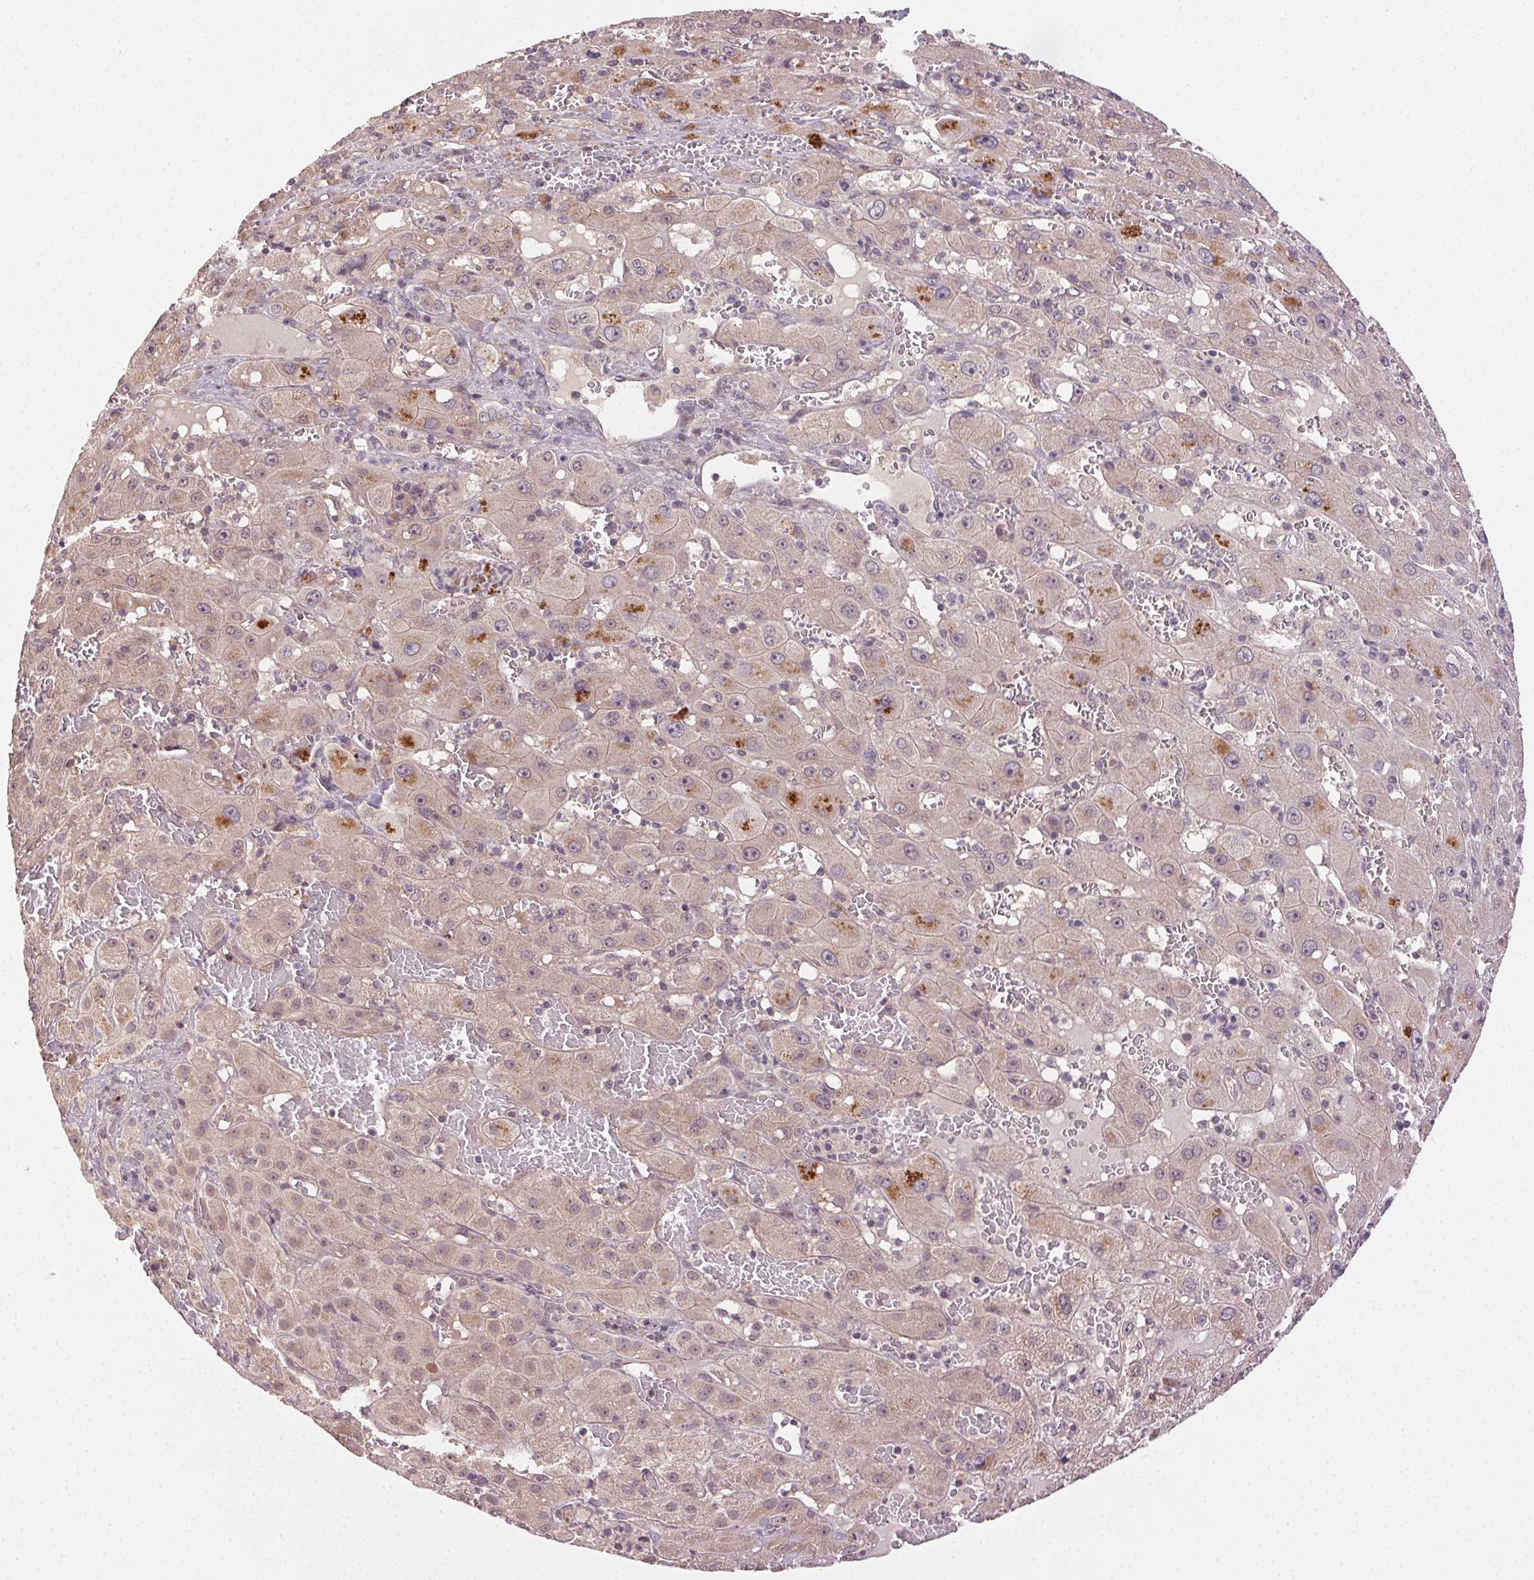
{"staining": {"intensity": "weak", "quantity": "<25%", "location": "cytoplasmic/membranous"}, "tissue": "liver cancer", "cell_type": "Tumor cells", "image_type": "cancer", "snomed": [{"axis": "morphology", "description": "Carcinoma, Hepatocellular, NOS"}, {"axis": "topography", "description": "Liver"}], "caption": "High magnification brightfield microscopy of liver hepatocellular carcinoma stained with DAB (brown) and counterstained with hematoxylin (blue): tumor cells show no significant positivity.", "gene": "ATP1B3", "patient": {"sex": "female", "age": 73}}